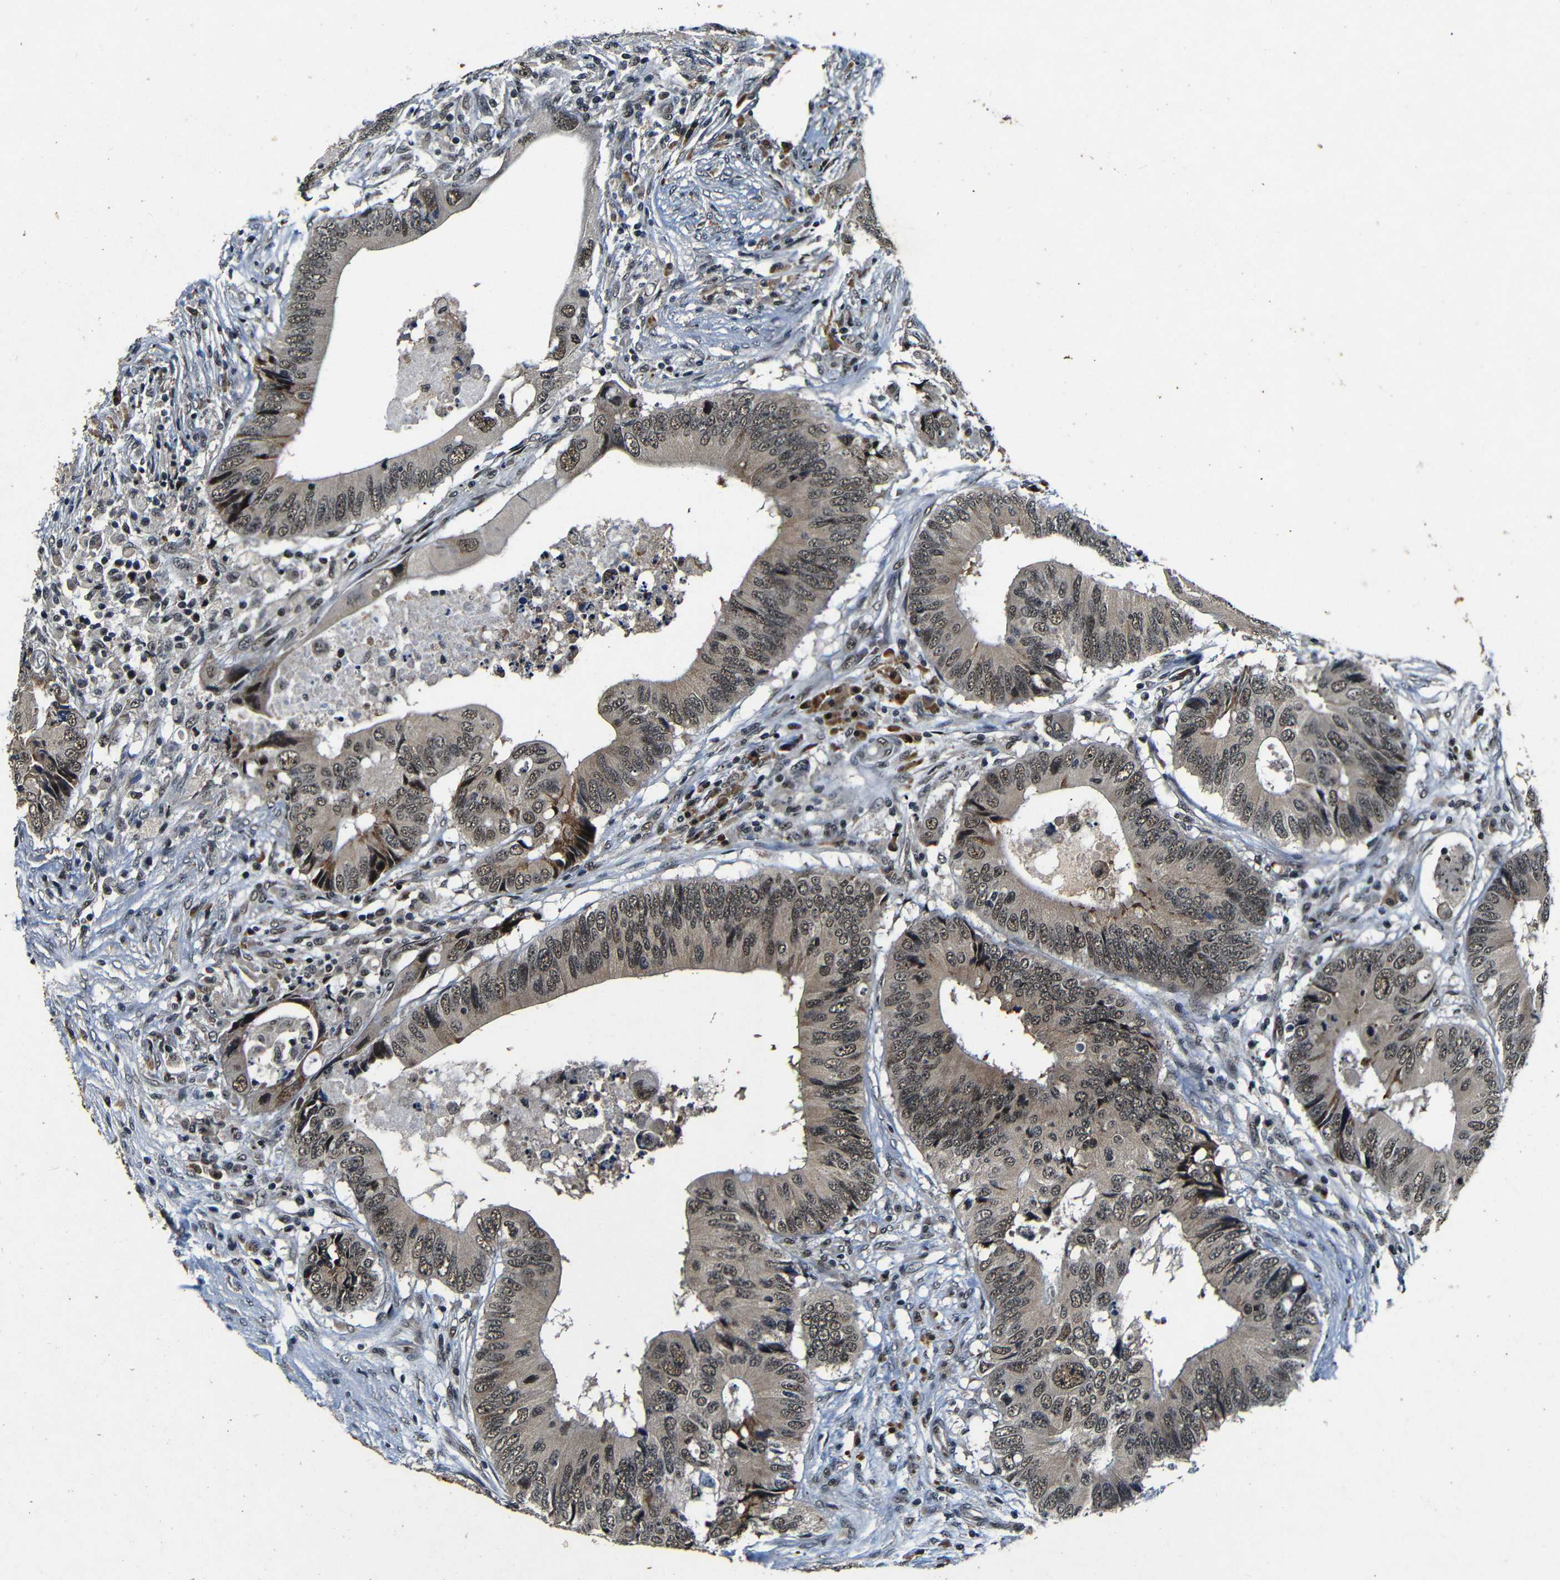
{"staining": {"intensity": "weak", "quantity": ">75%", "location": "cytoplasmic/membranous,nuclear"}, "tissue": "colorectal cancer", "cell_type": "Tumor cells", "image_type": "cancer", "snomed": [{"axis": "morphology", "description": "Adenocarcinoma, NOS"}, {"axis": "topography", "description": "Colon"}], "caption": "About >75% of tumor cells in colorectal adenocarcinoma demonstrate weak cytoplasmic/membranous and nuclear protein staining as visualized by brown immunohistochemical staining.", "gene": "FOXD4", "patient": {"sex": "male", "age": 71}}